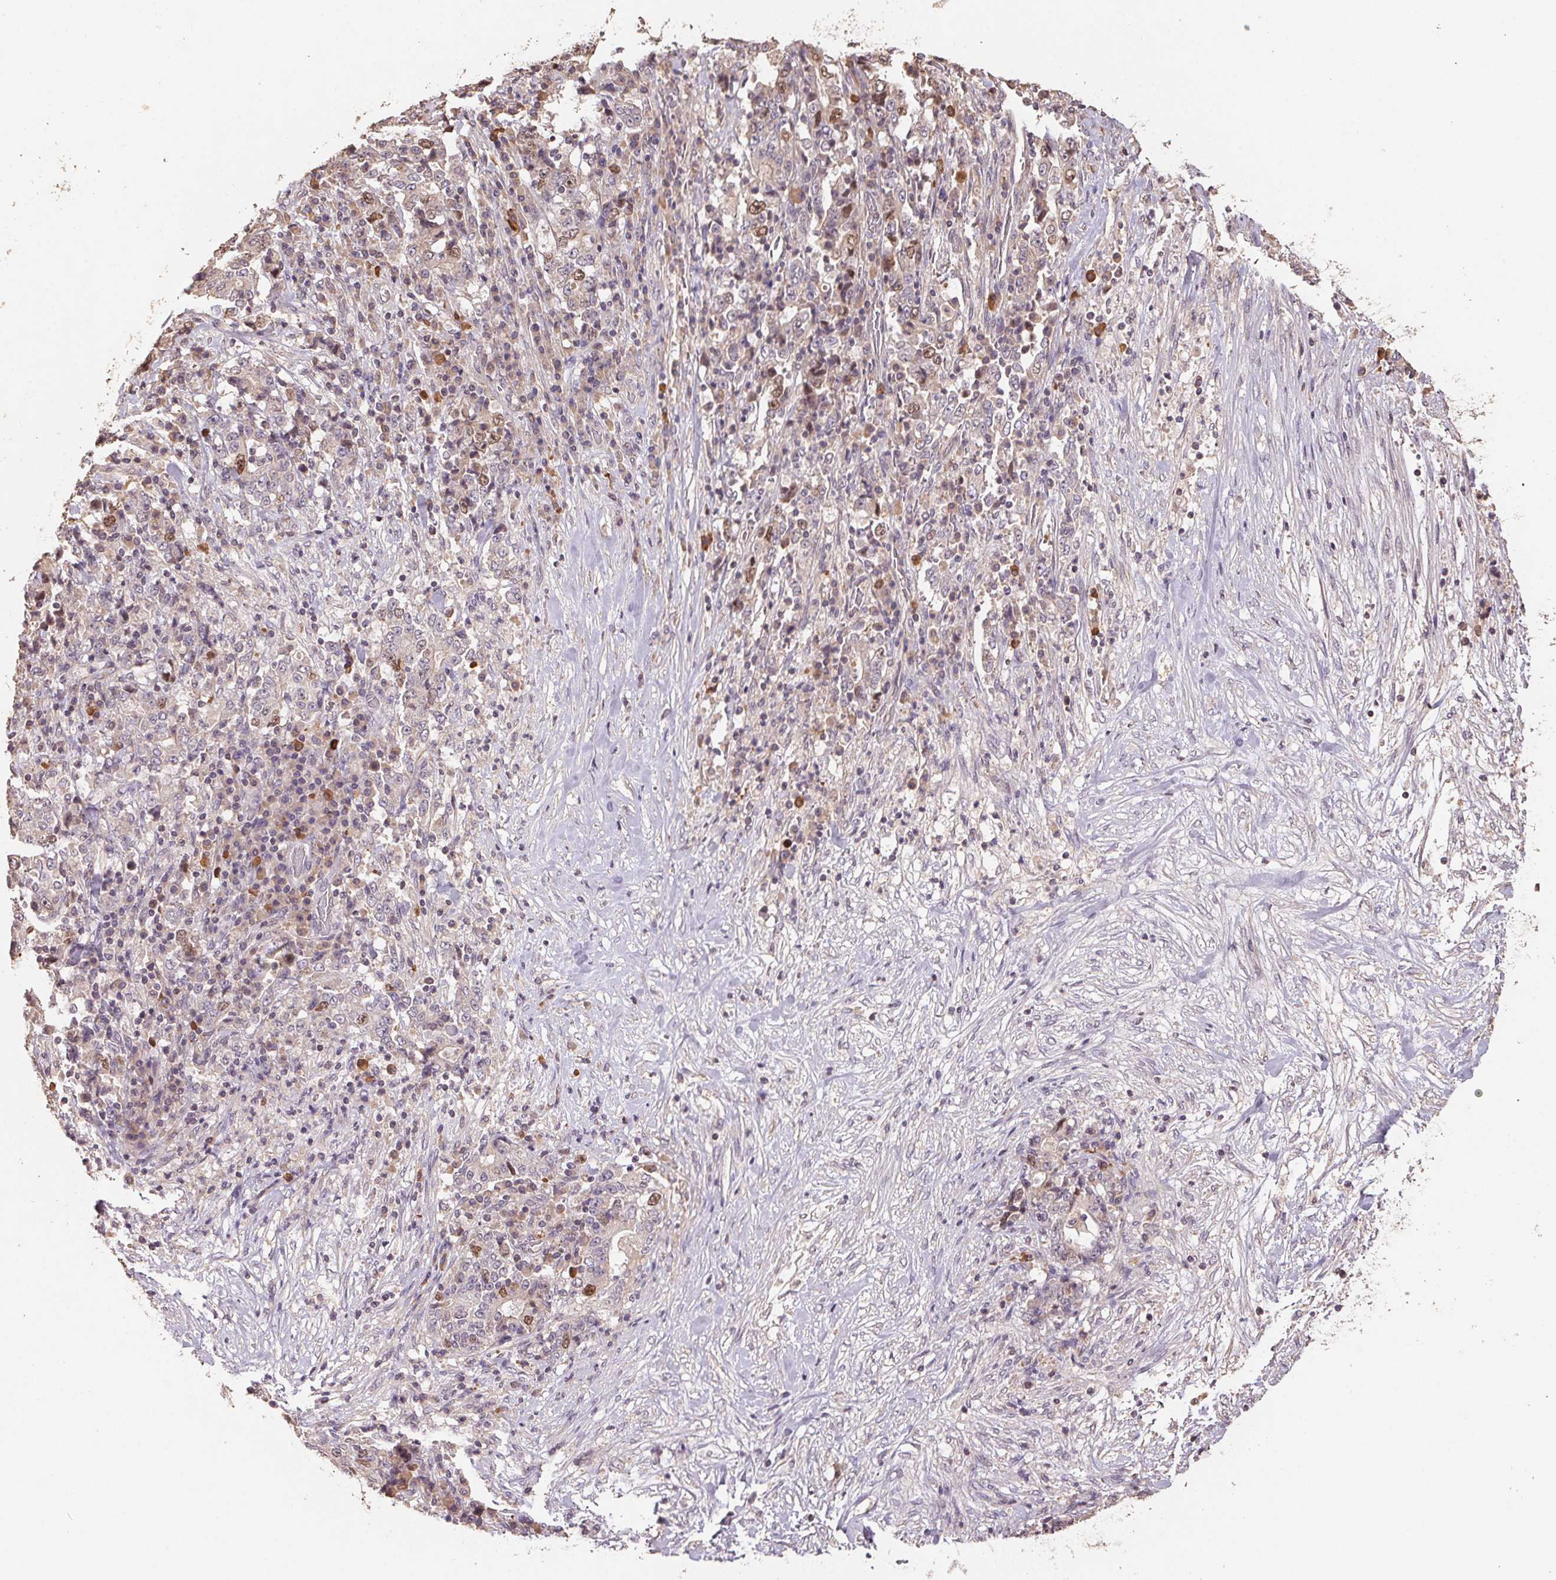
{"staining": {"intensity": "moderate", "quantity": "<25%", "location": "nuclear"}, "tissue": "stomach cancer", "cell_type": "Tumor cells", "image_type": "cancer", "snomed": [{"axis": "morphology", "description": "Normal tissue, NOS"}, {"axis": "morphology", "description": "Adenocarcinoma, NOS"}, {"axis": "topography", "description": "Stomach, upper"}, {"axis": "topography", "description": "Stomach"}], "caption": "A high-resolution histopathology image shows immunohistochemistry (IHC) staining of adenocarcinoma (stomach), which reveals moderate nuclear staining in about <25% of tumor cells.", "gene": "CENPF", "patient": {"sex": "male", "age": 59}}